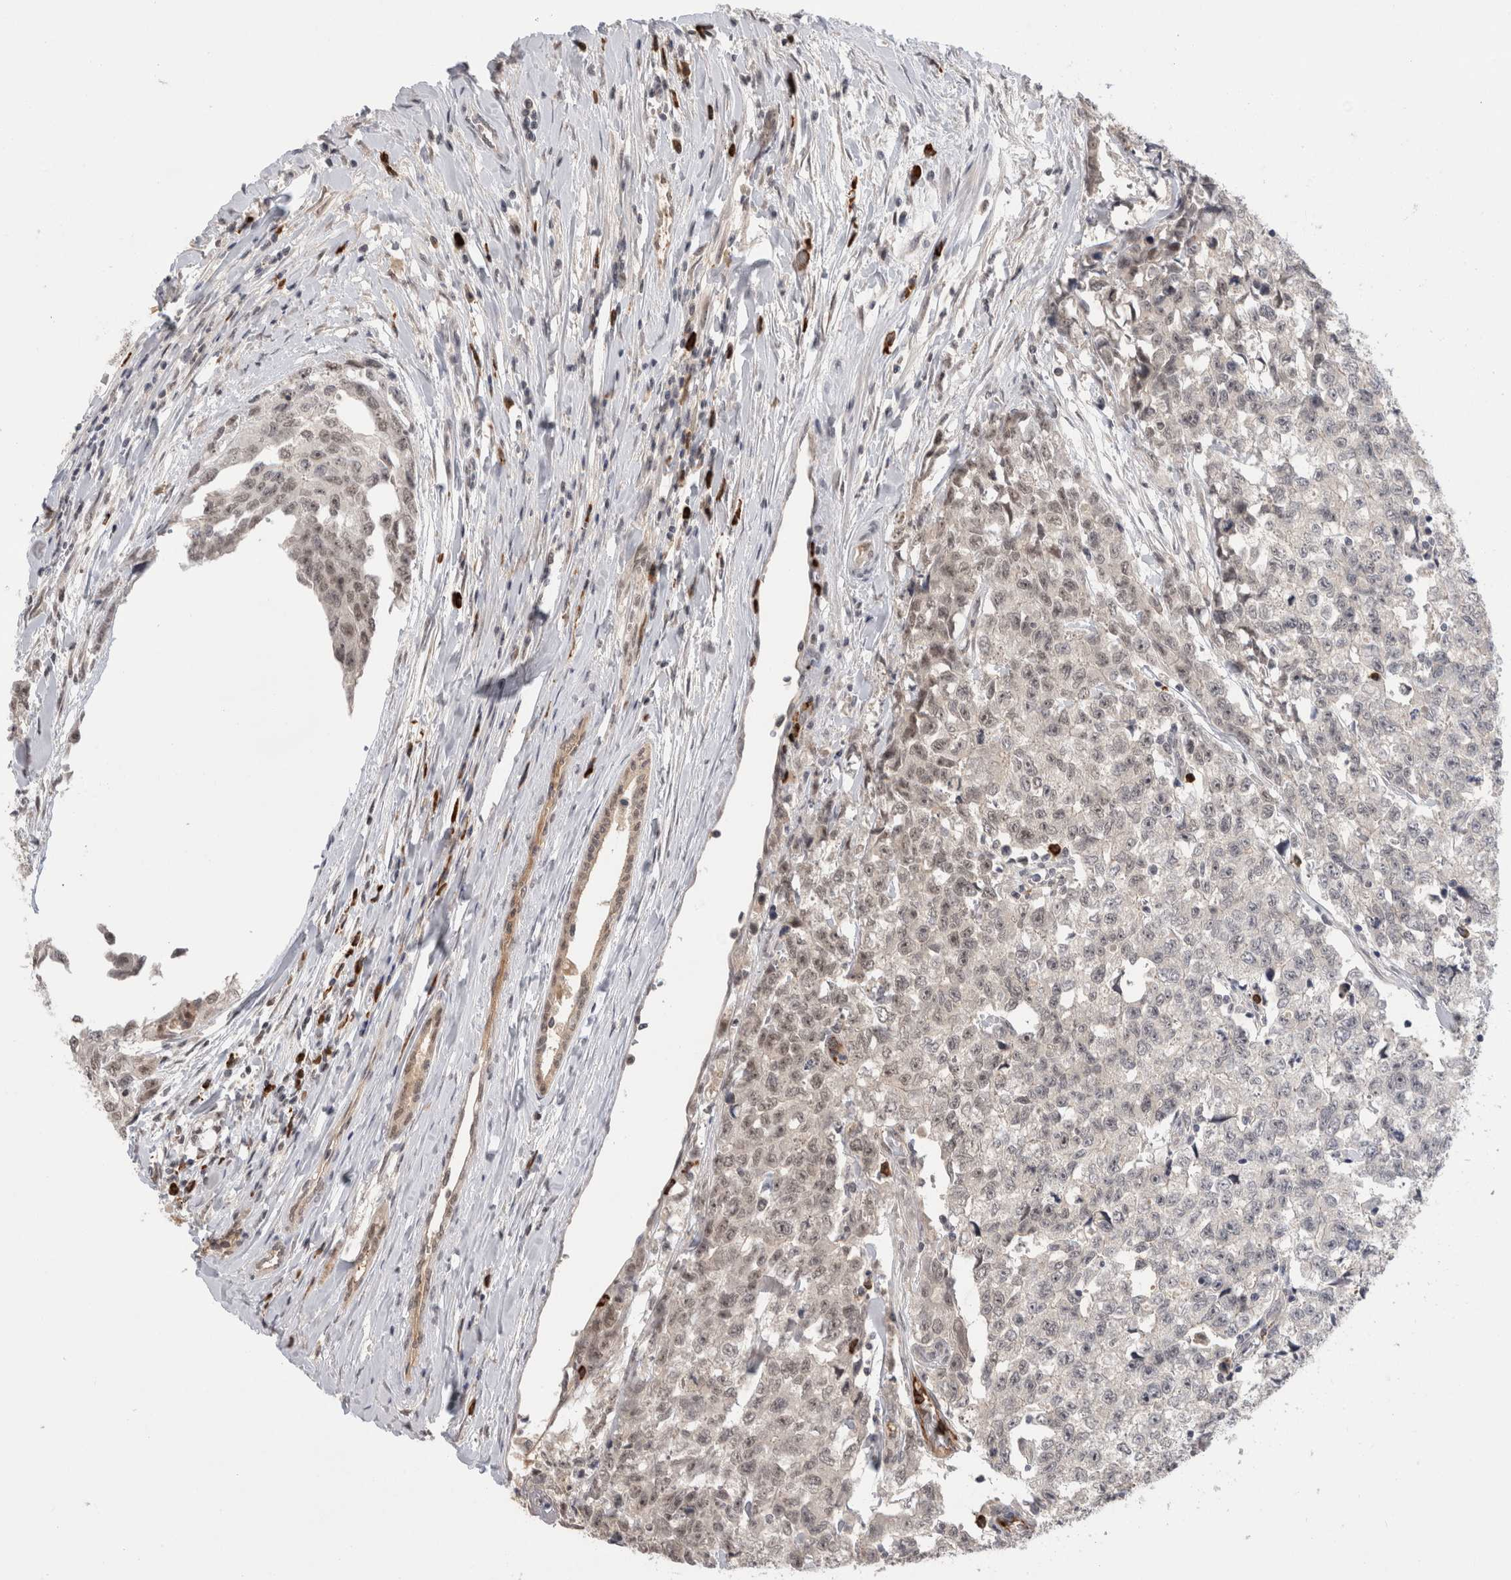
{"staining": {"intensity": "moderate", "quantity": ">75%", "location": "nuclear"}, "tissue": "testis cancer", "cell_type": "Tumor cells", "image_type": "cancer", "snomed": [{"axis": "morphology", "description": "Carcinoma, Embryonal, NOS"}, {"axis": "topography", "description": "Testis"}], "caption": "This photomicrograph exhibits IHC staining of human testis cancer, with medium moderate nuclear expression in approximately >75% of tumor cells.", "gene": "ZNF24", "patient": {"sex": "male", "age": 28}}